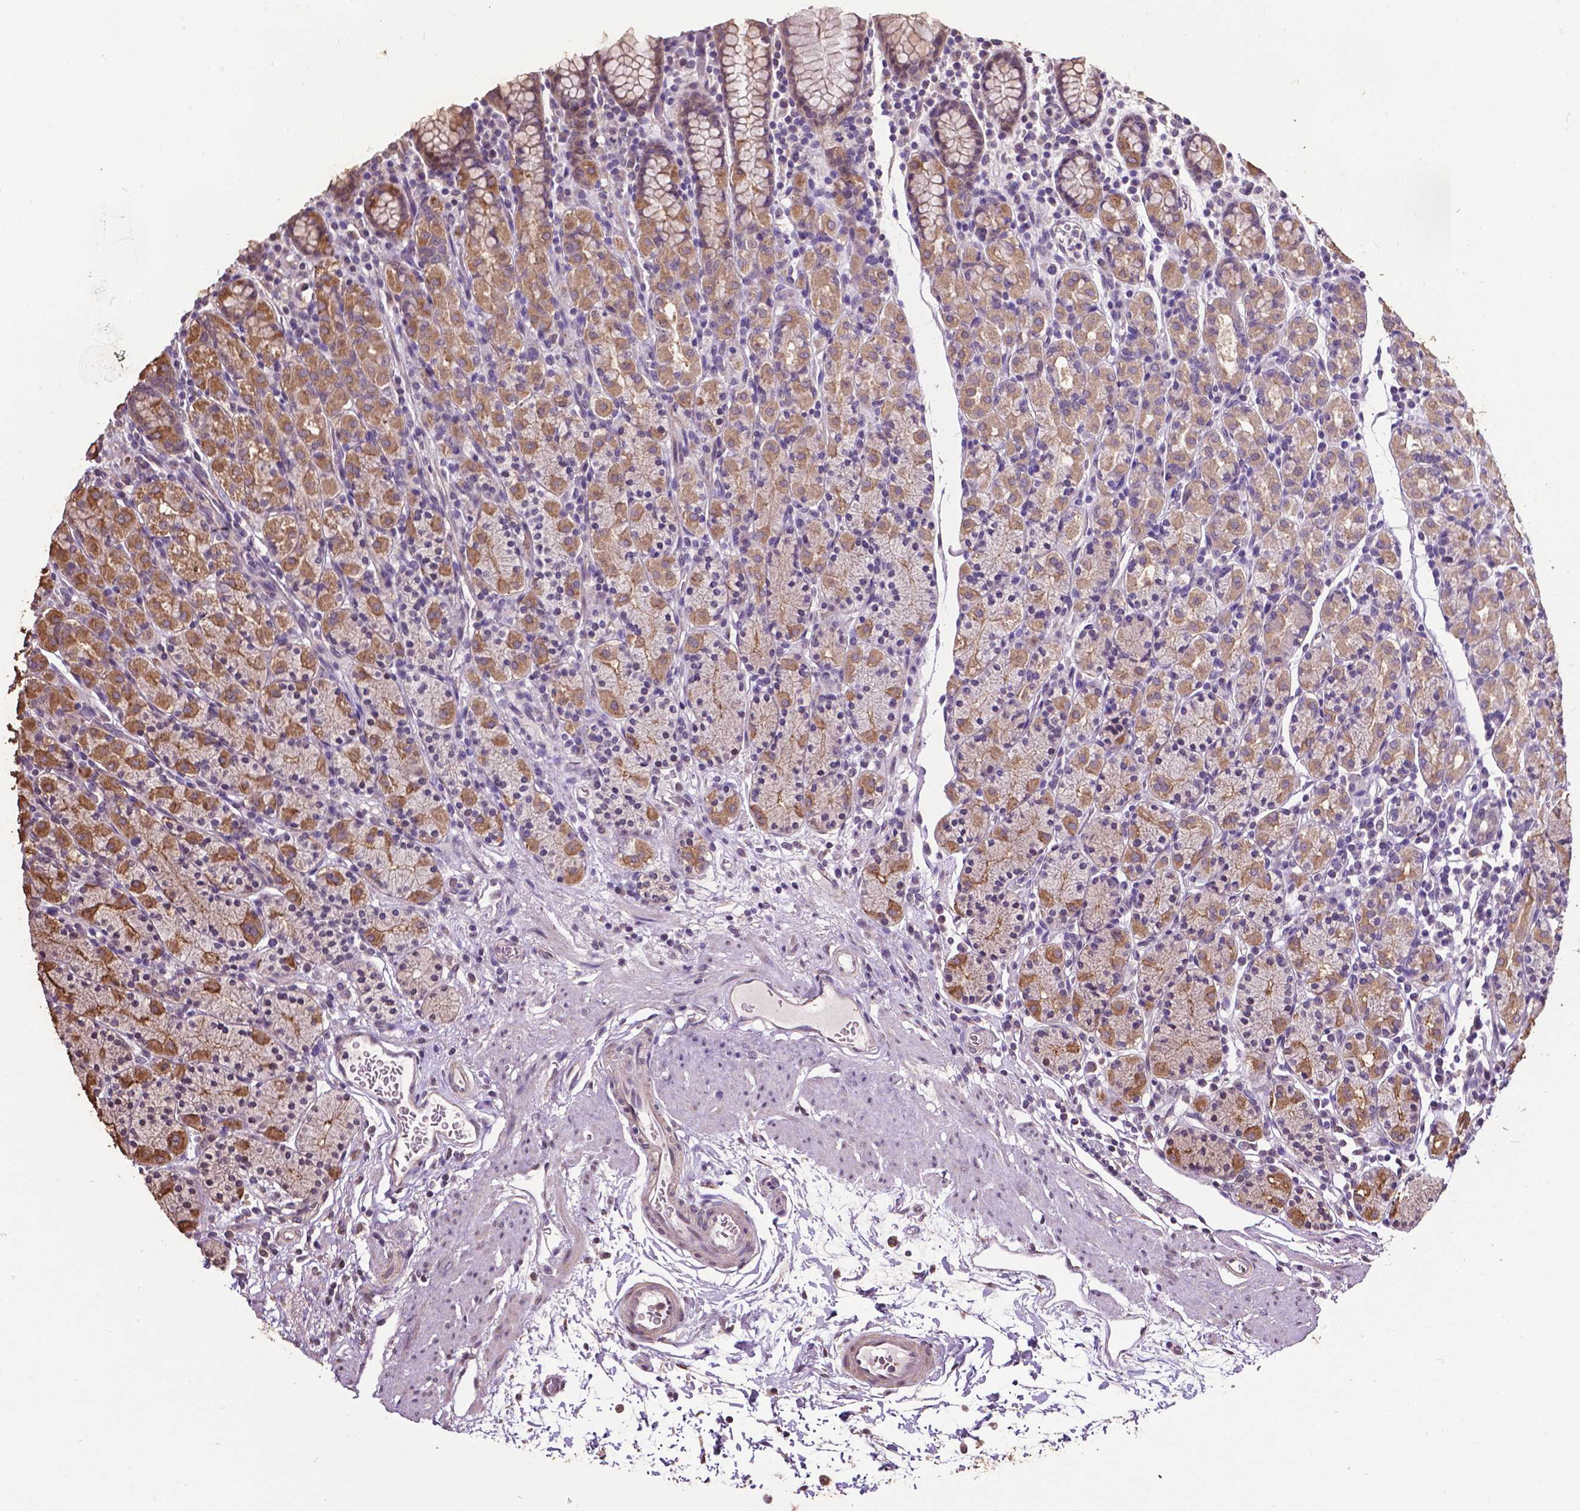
{"staining": {"intensity": "moderate", "quantity": "<25%", "location": "cytoplasmic/membranous"}, "tissue": "stomach", "cell_type": "Glandular cells", "image_type": "normal", "snomed": [{"axis": "morphology", "description": "Normal tissue, NOS"}, {"axis": "topography", "description": "Stomach, upper"}, {"axis": "topography", "description": "Stomach"}], "caption": "A brown stain highlights moderate cytoplasmic/membranous positivity of a protein in glandular cells of unremarkable stomach. The staining was performed using DAB (3,3'-diaminobenzidine) to visualize the protein expression in brown, while the nuclei were stained in blue with hematoxylin (Magnification: 20x).", "gene": "GLRA2", "patient": {"sex": "male", "age": 62}}